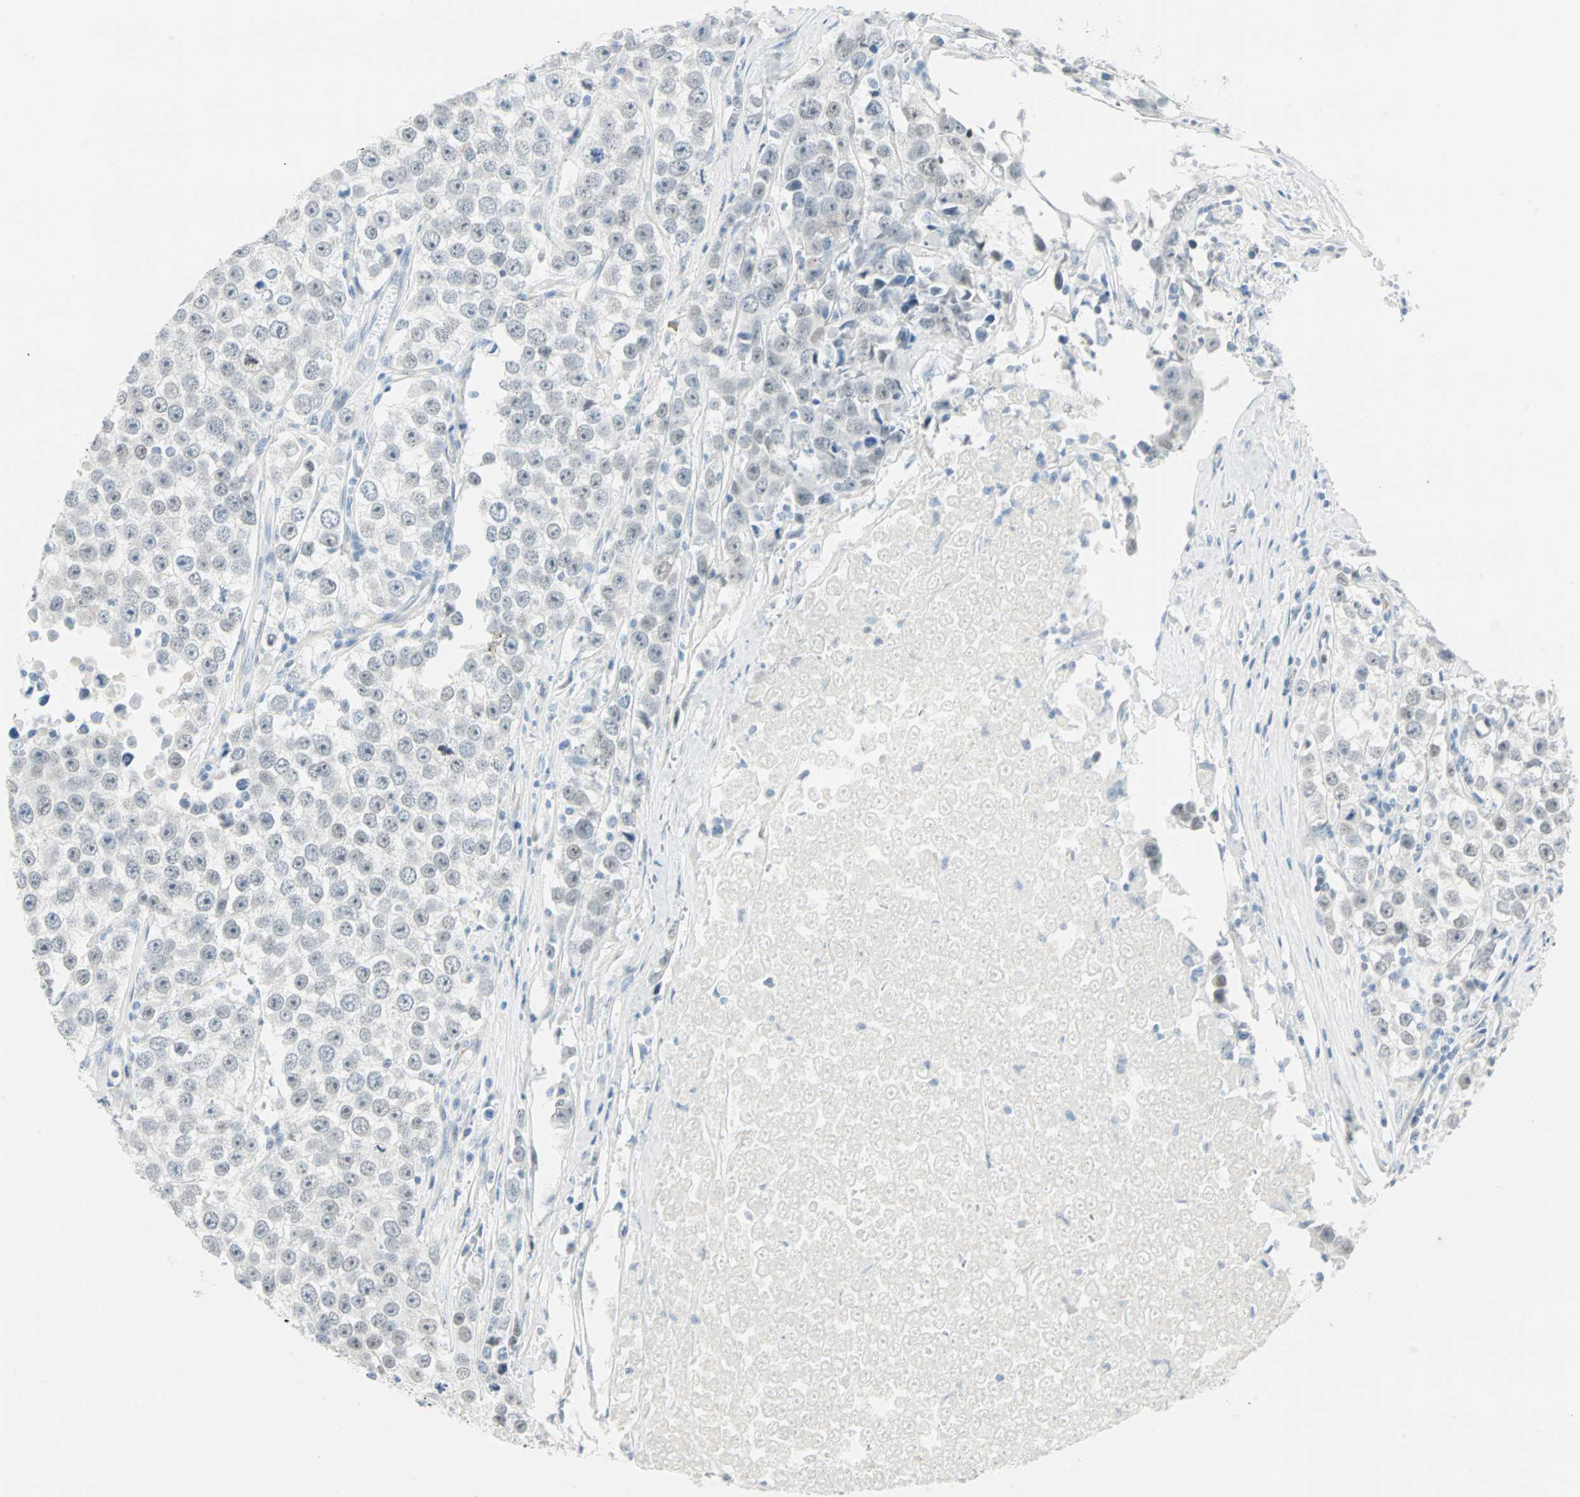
{"staining": {"intensity": "negative", "quantity": "none", "location": "none"}, "tissue": "testis cancer", "cell_type": "Tumor cells", "image_type": "cancer", "snomed": [{"axis": "morphology", "description": "Seminoma, NOS"}, {"axis": "morphology", "description": "Carcinoma, Embryonal, NOS"}, {"axis": "topography", "description": "Testis"}], "caption": "There is no significant staining in tumor cells of testis embryonal carcinoma.", "gene": "MLLT10", "patient": {"sex": "male", "age": 52}}